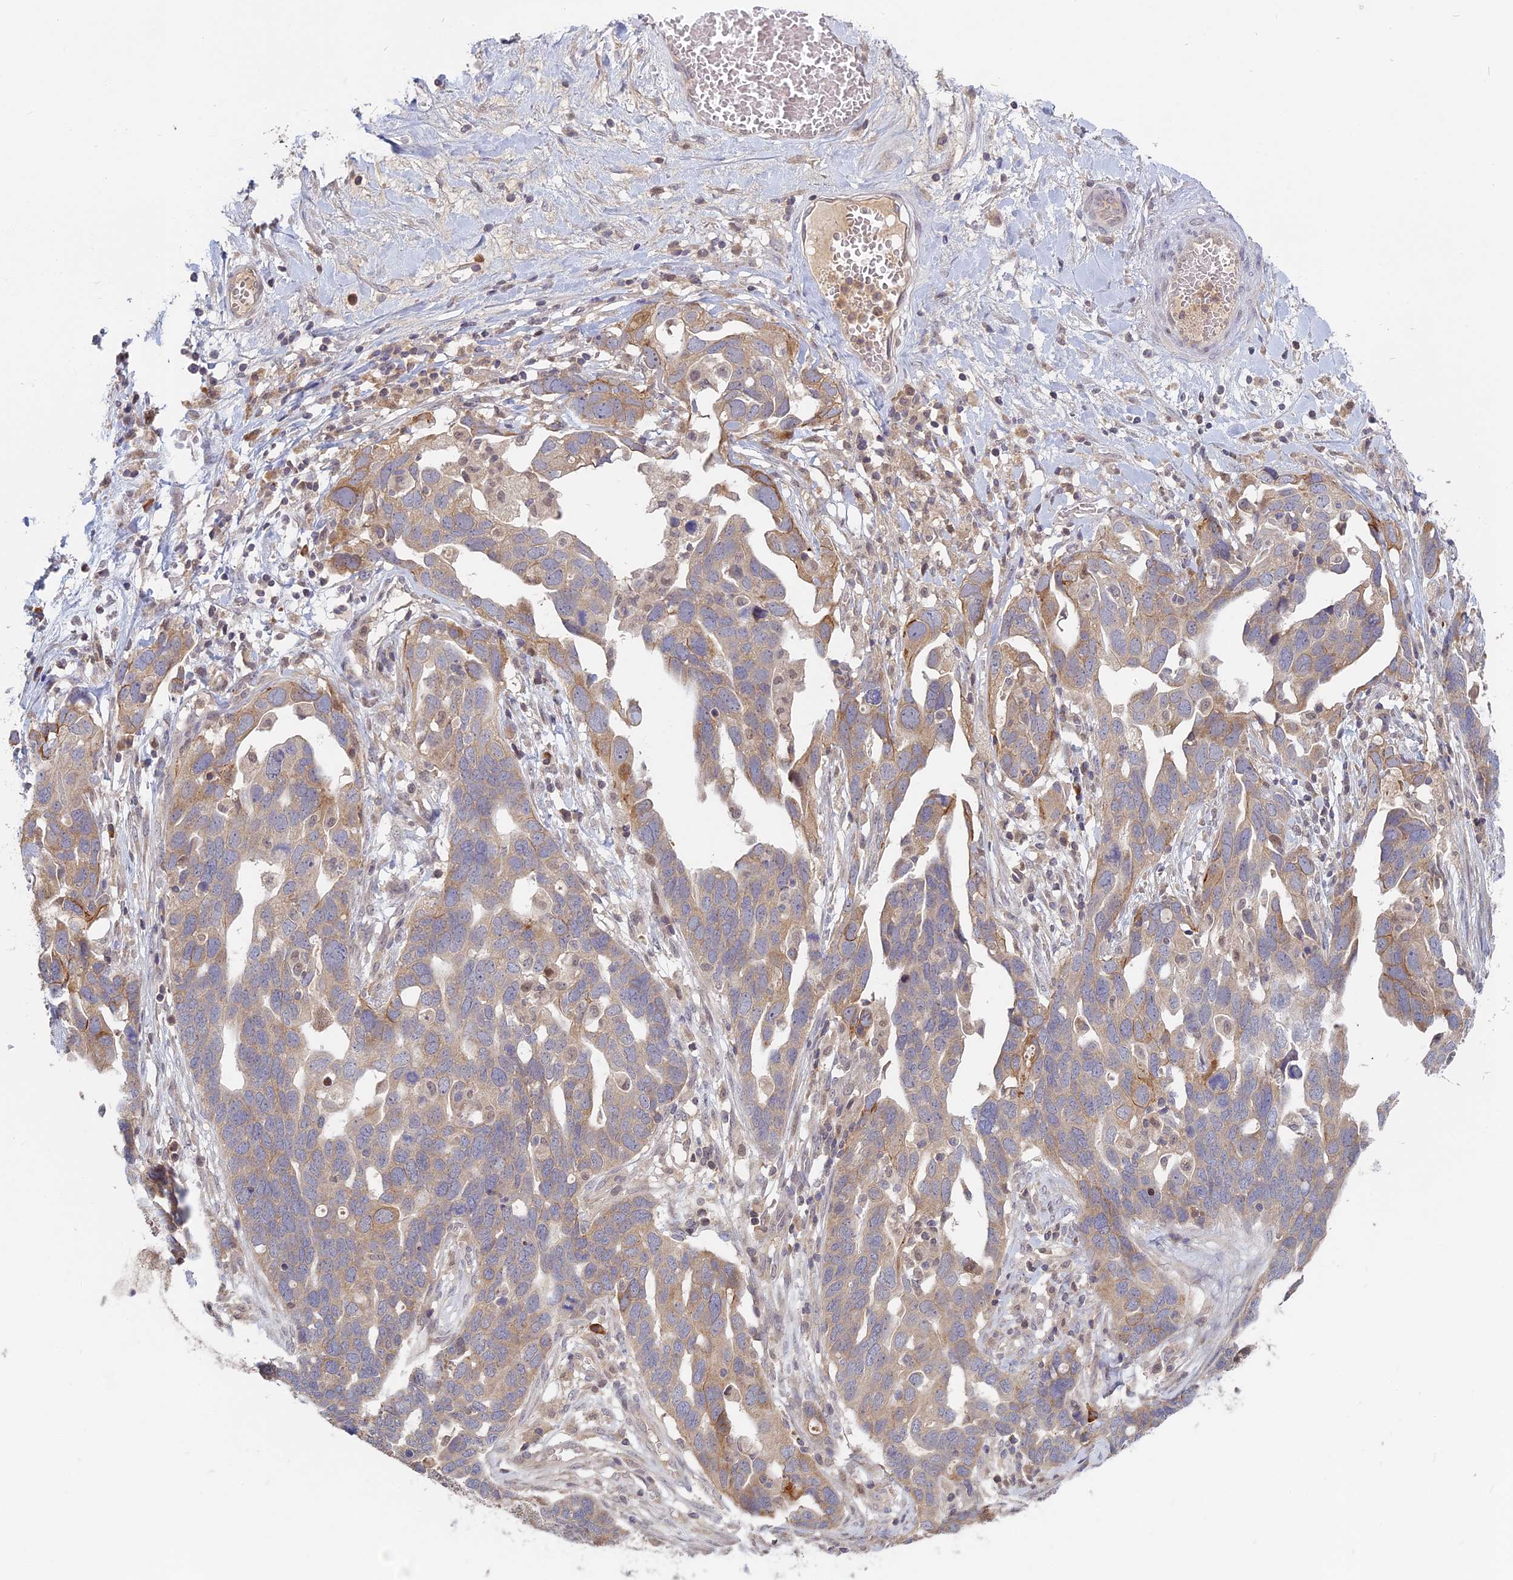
{"staining": {"intensity": "weak", "quantity": "25%-75%", "location": "cytoplasmic/membranous"}, "tissue": "ovarian cancer", "cell_type": "Tumor cells", "image_type": "cancer", "snomed": [{"axis": "morphology", "description": "Cystadenocarcinoma, serous, NOS"}, {"axis": "topography", "description": "Ovary"}], "caption": "Brown immunohistochemical staining in human ovarian cancer (serous cystadenocarcinoma) displays weak cytoplasmic/membranous staining in about 25%-75% of tumor cells.", "gene": "TMEM208", "patient": {"sex": "female", "age": 54}}